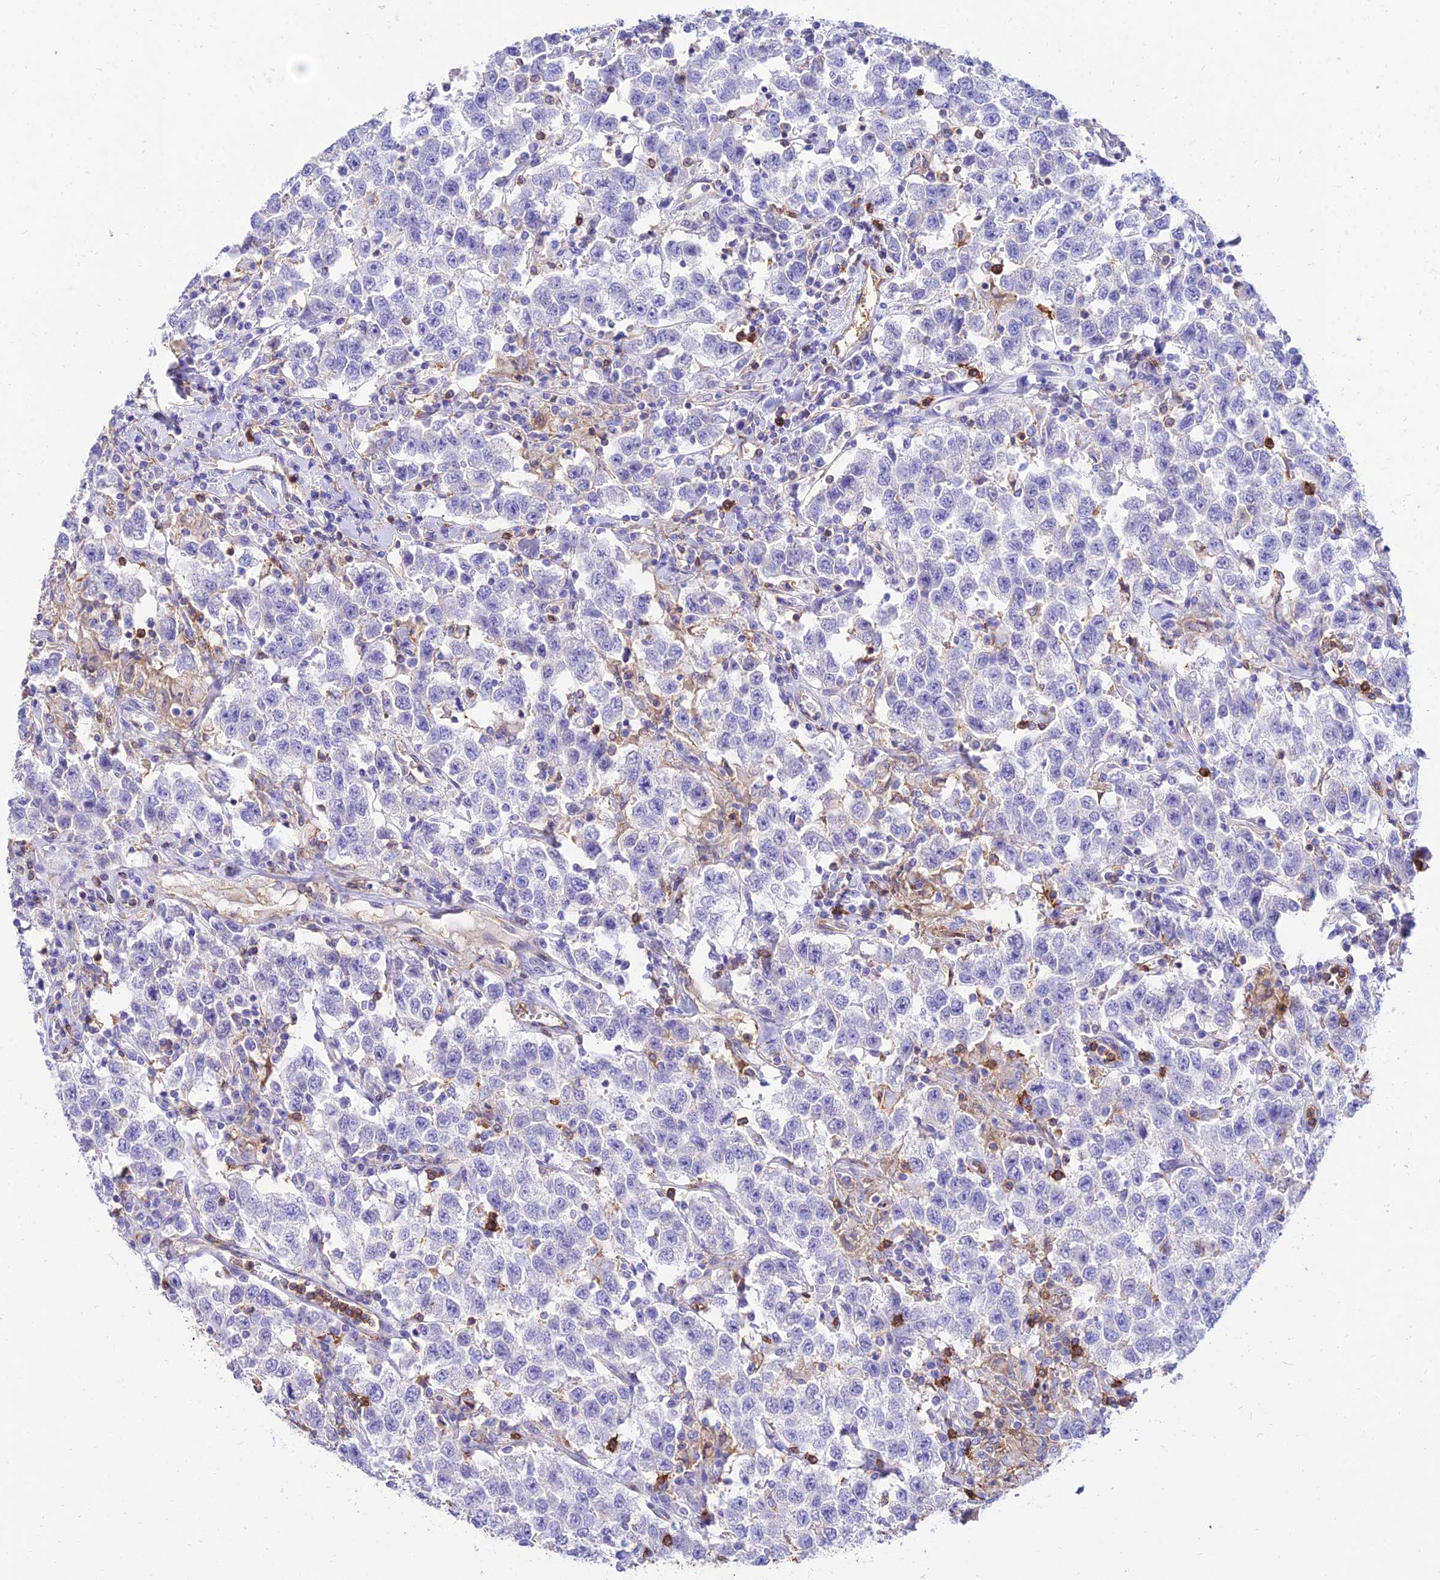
{"staining": {"intensity": "negative", "quantity": "none", "location": "none"}, "tissue": "testis cancer", "cell_type": "Tumor cells", "image_type": "cancer", "snomed": [{"axis": "morphology", "description": "Seminoma, NOS"}, {"axis": "topography", "description": "Testis"}], "caption": "Tumor cells show no significant protein staining in testis cancer.", "gene": "SREK1IP1", "patient": {"sex": "male", "age": 41}}